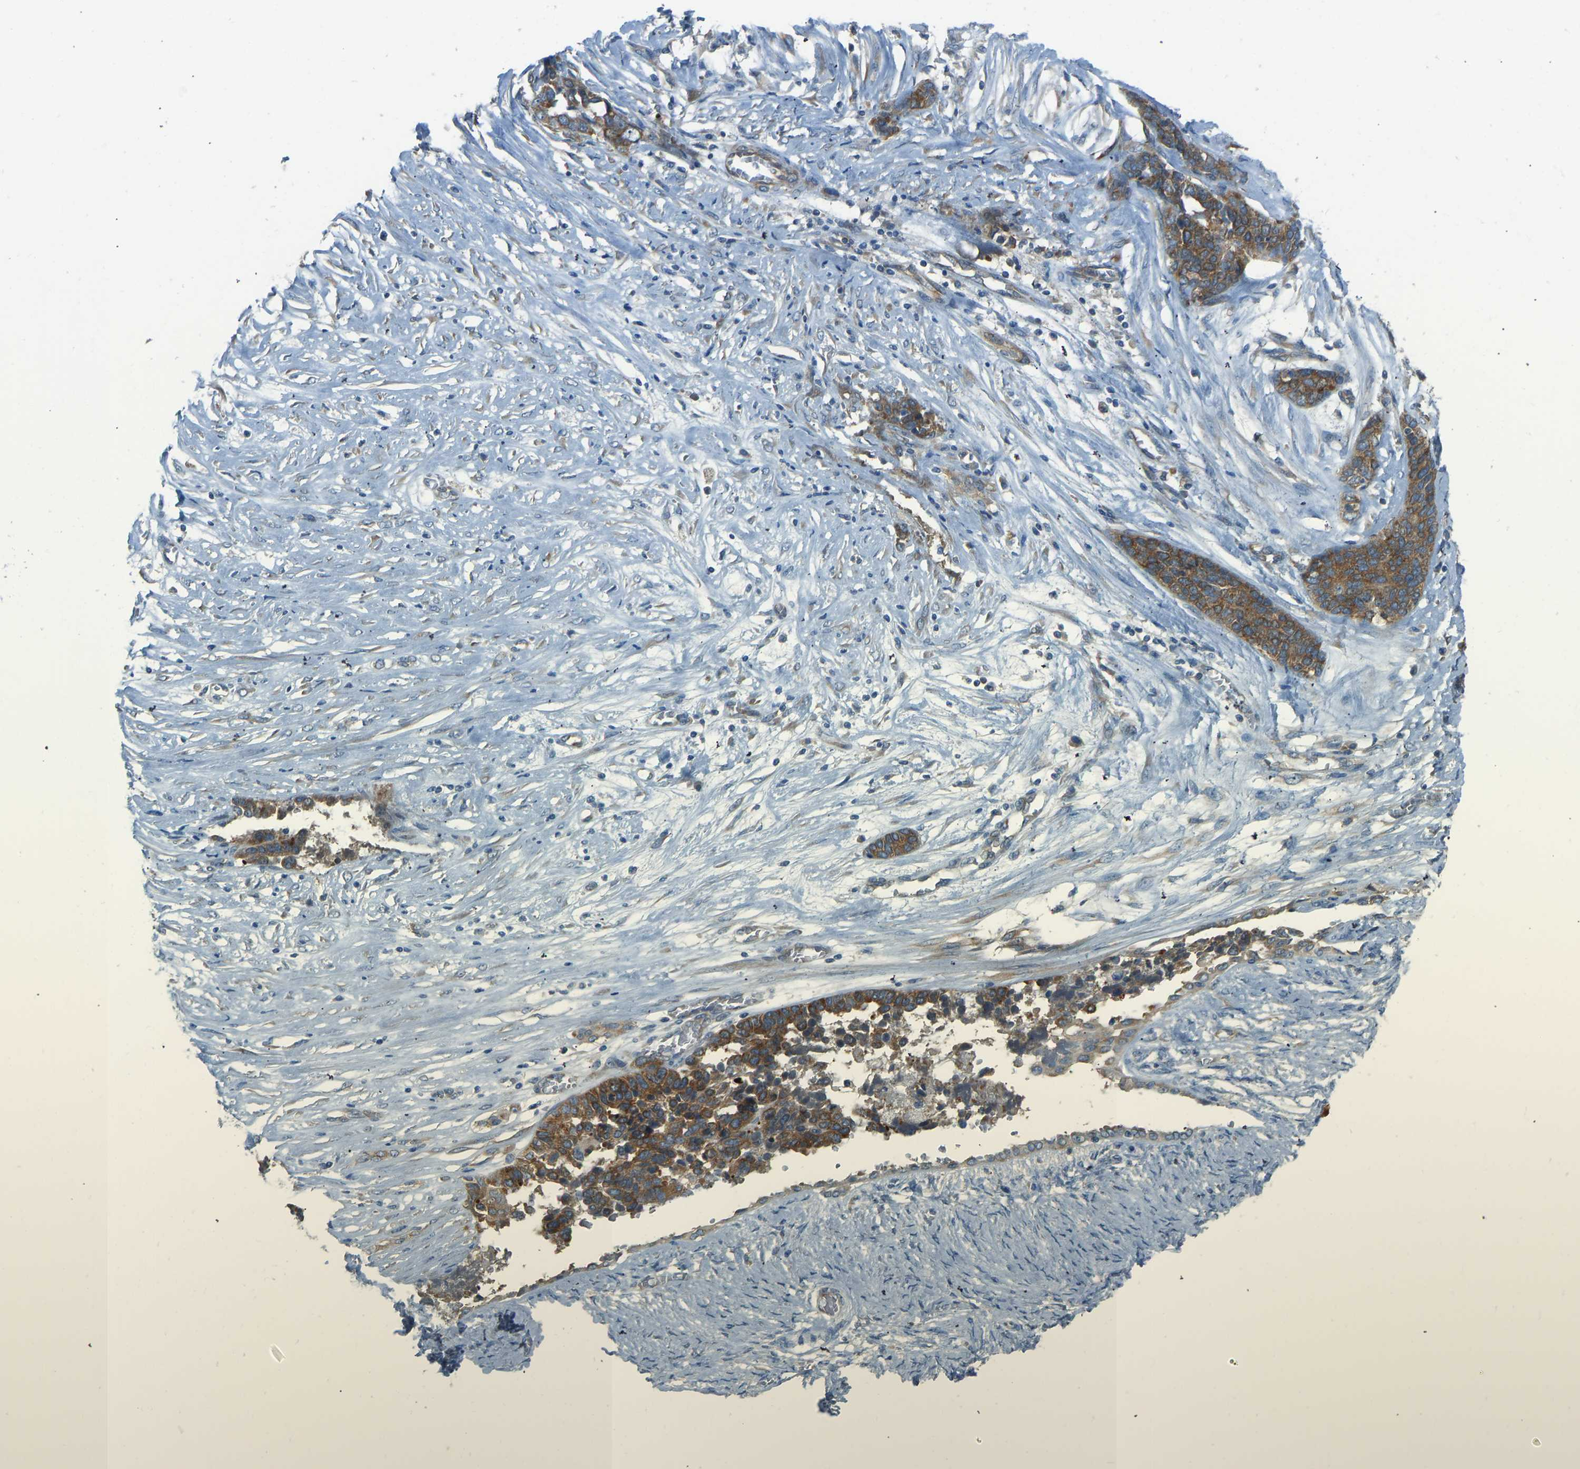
{"staining": {"intensity": "moderate", "quantity": ">75%", "location": "cytoplasmic/membranous"}, "tissue": "ovarian cancer", "cell_type": "Tumor cells", "image_type": "cancer", "snomed": [{"axis": "morphology", "description": "Cystadenocarcinoma, serous, NOS"}, {"axis": "topography", "description": "Ovary"}], "caption": "Moderate cytoplasmic/membranous expression is identified in about >75% of tumor cells in serous cystadenocarcinoma (ovarian).", "gene": "STAU2", "patient": {"sex": "female", "age": 44}}